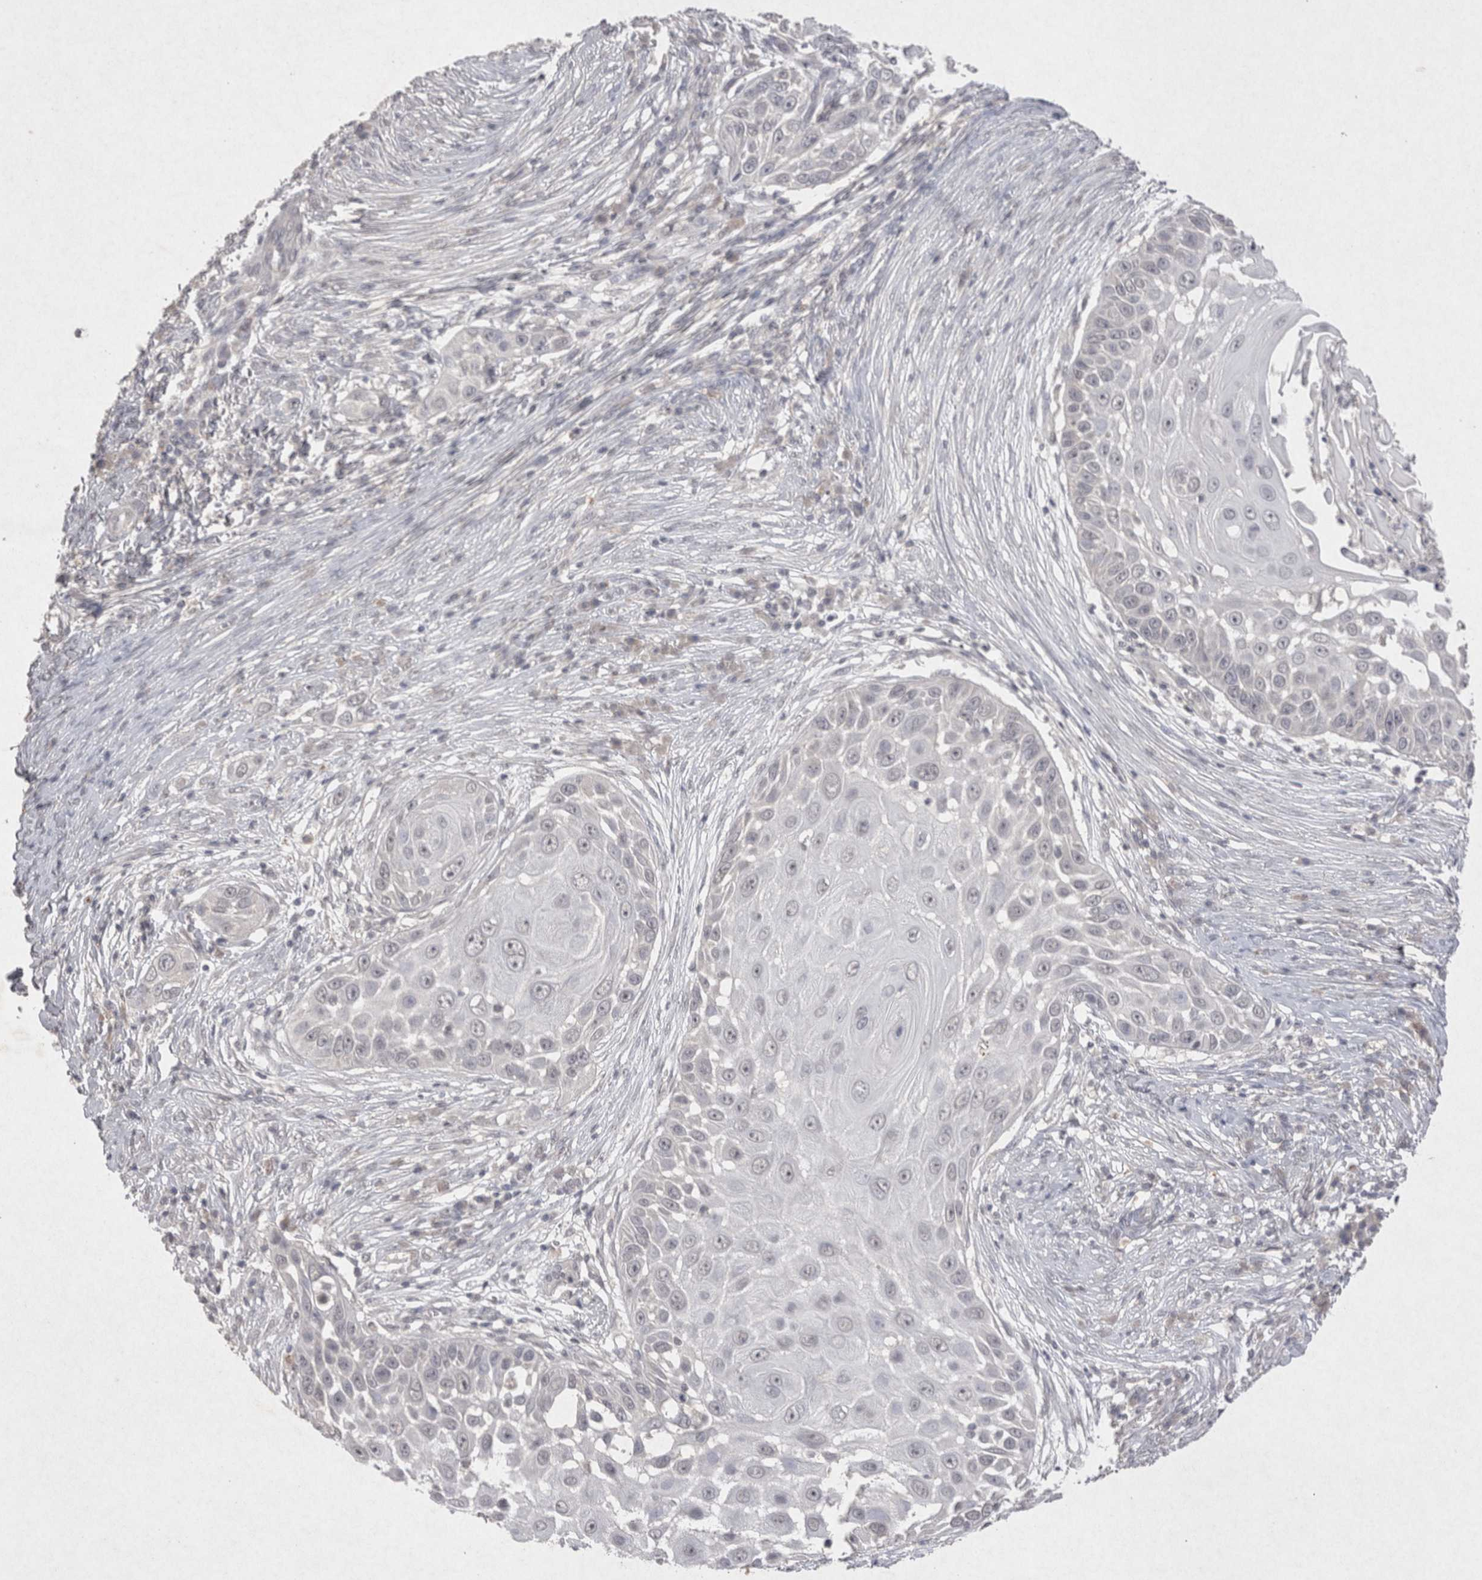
{"staining": {"intensity": "negative", "quantity": "none", "location": "none"}, "tissue": "skin cancer", "cell_type": "Tumor cells", "image_type": "cancer", "snomed": [{"axis": "morphology", "description": "Squamous cell carcinoma, NOS"}, {"axis": "topography", "description": "Skin"}], "caption": "Skin cancer stained for a protein using immunohistochemistry reveals no staining tumor cells.", "gene": "LYVE1", "patient": {"sex": "female", "age": 44}}